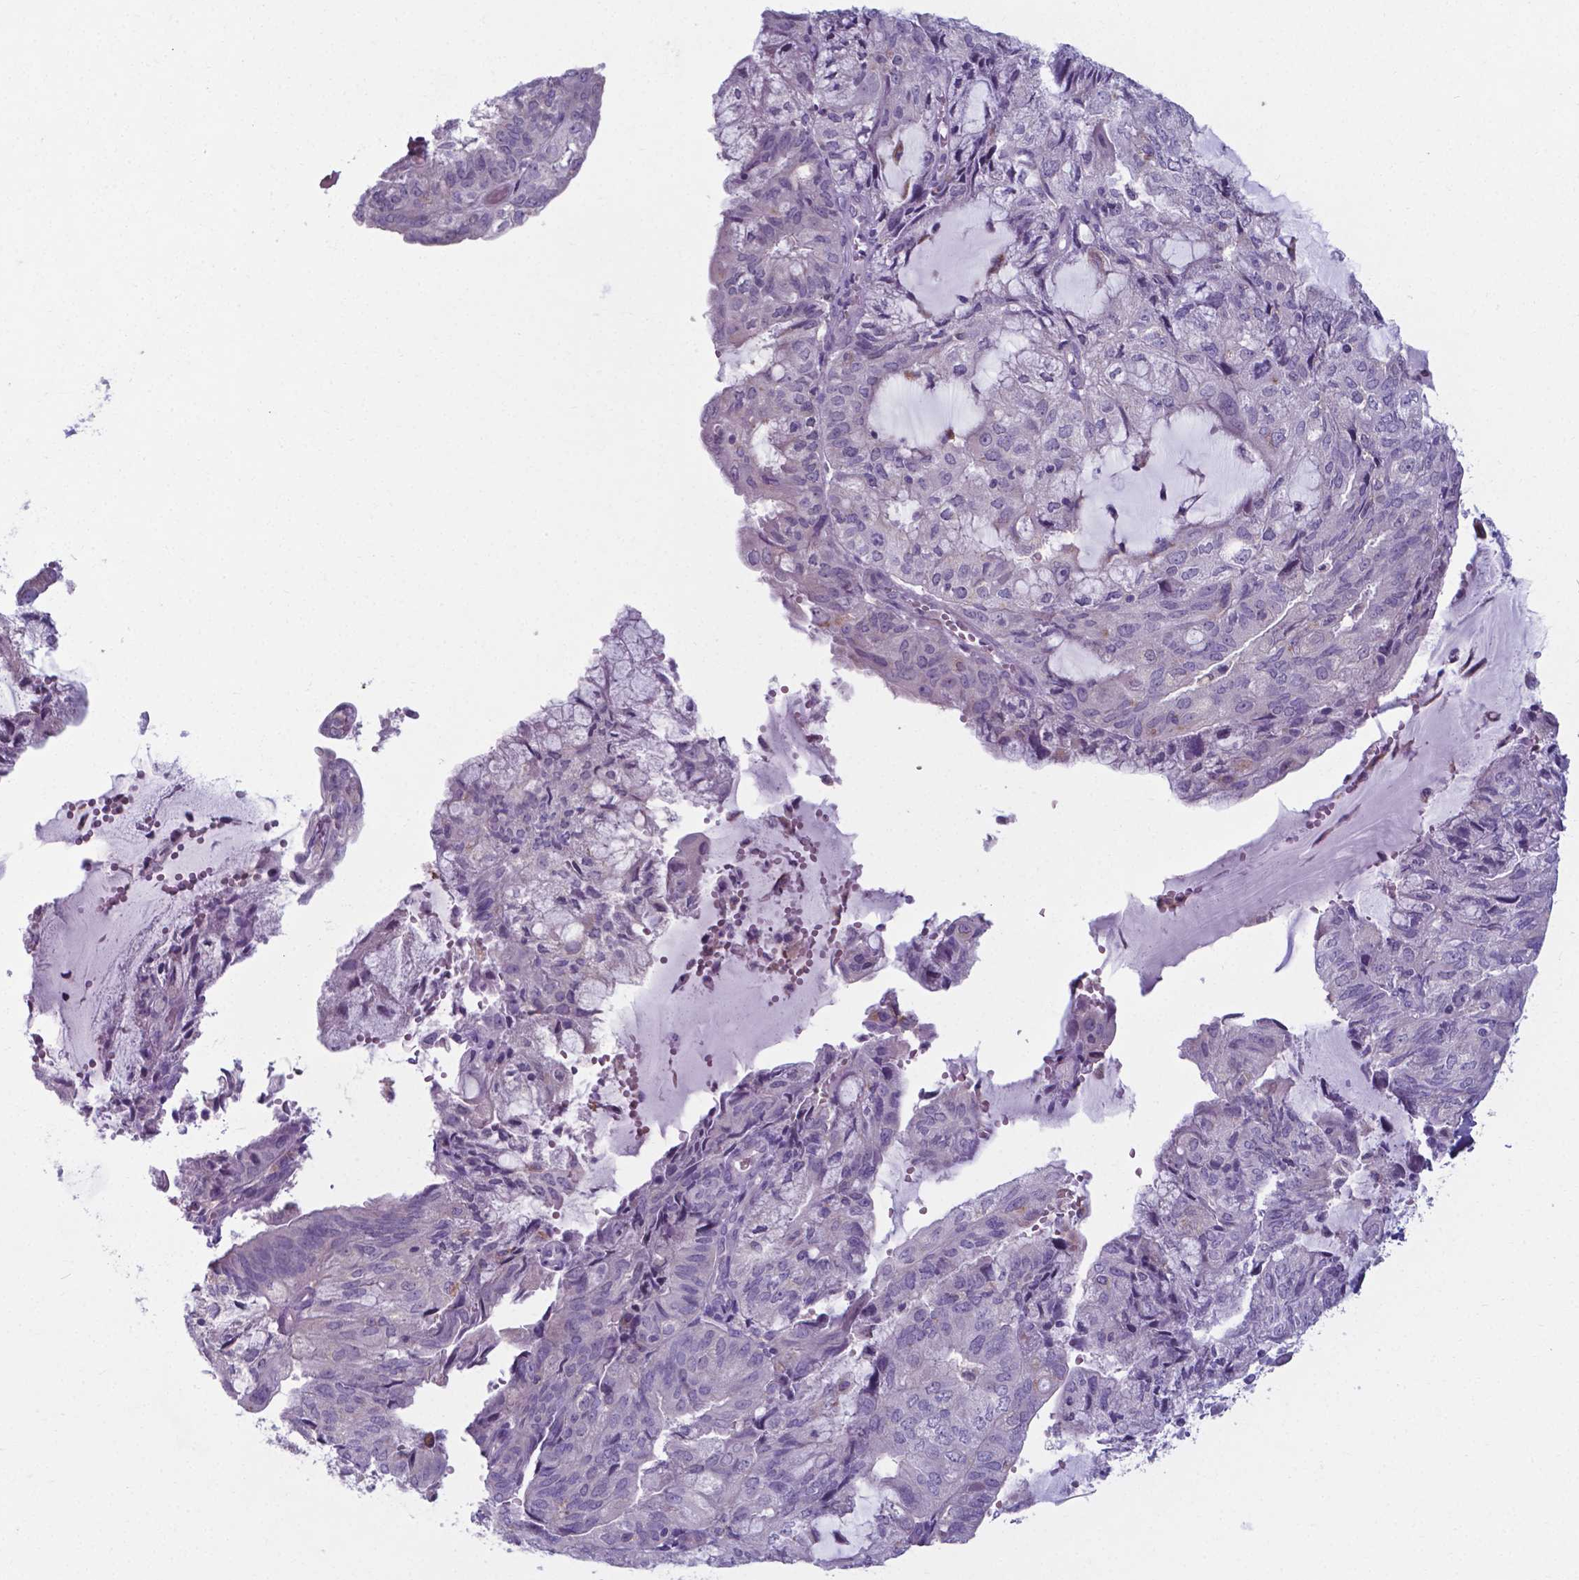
{"staining": {"intensity": "negative", "quantity": "none", "location": "none"}, "tissue": "endometrial cancer", "cell_type": "Tumor cells", "image_type": "cancer", "snomed": [{"axis": "morphology", "description": "Adenocarcinoma, NOS"}, {"axis": "topography", "description": "Endometrium"}], "caption": "A histopathology image of human adenocarcinoma (endometrial) is negative for staining in tumor cells.", "gene": "AP5B1", "patient": {"sex": "female", "age": 81}}